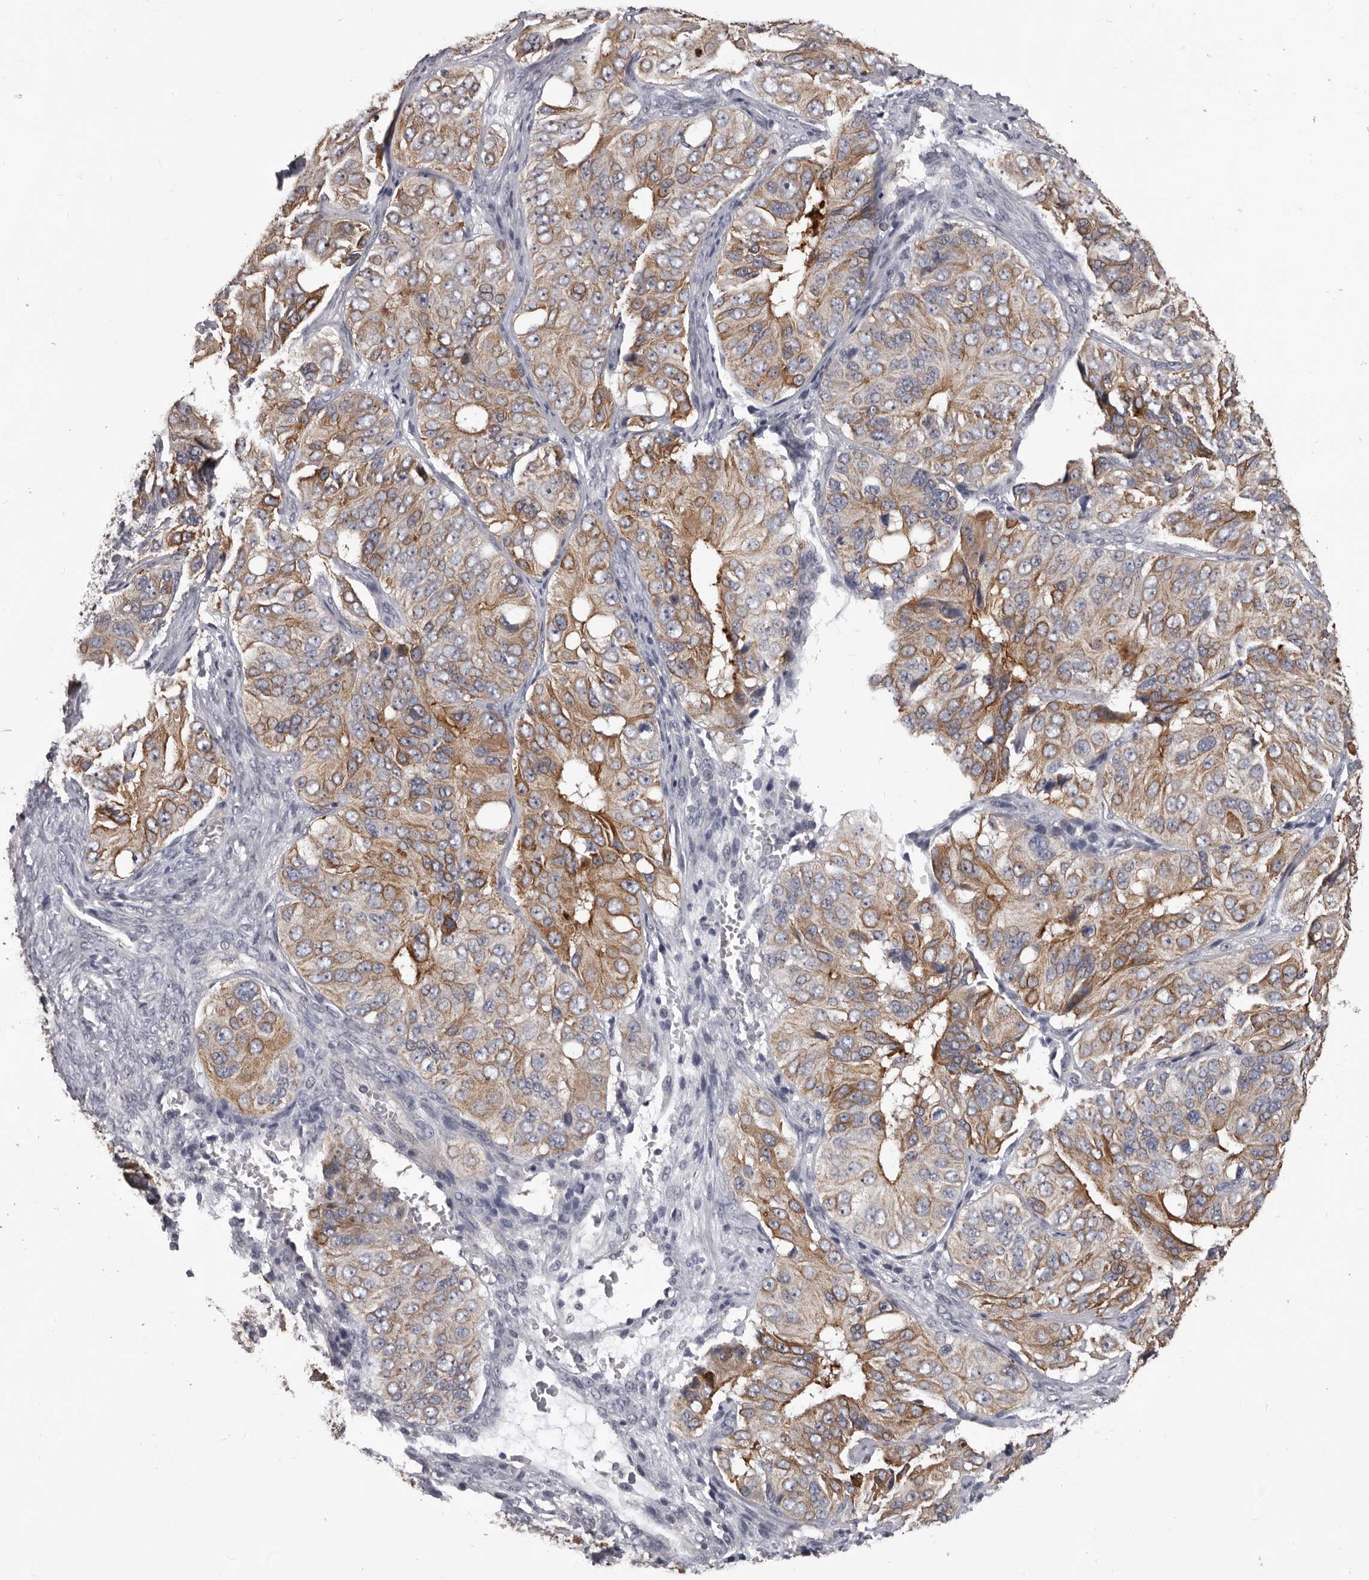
{"staining": {"intensity": "moderate", "quantity": "25%-75%", "location": "cytoplasmic/membranous"}, "tissue": "ovarian cancer", "cell_type": "Tumor cells", "image_type": "cancer", "snomed": [{"axis": "morphology", "description": "Carcinoma, endometroid"}, {"axis": "topography", "description": "Ovary"}], "caption": "Ovarian endometroid carcinoma tissue exhibits moderate cytoplasmic/membranous staining in about 25%-75% of tumor cells, visualized by immunohistochemistry.", "gene": "LPAR6", "patient": {"sex": "female", "age": 51}}